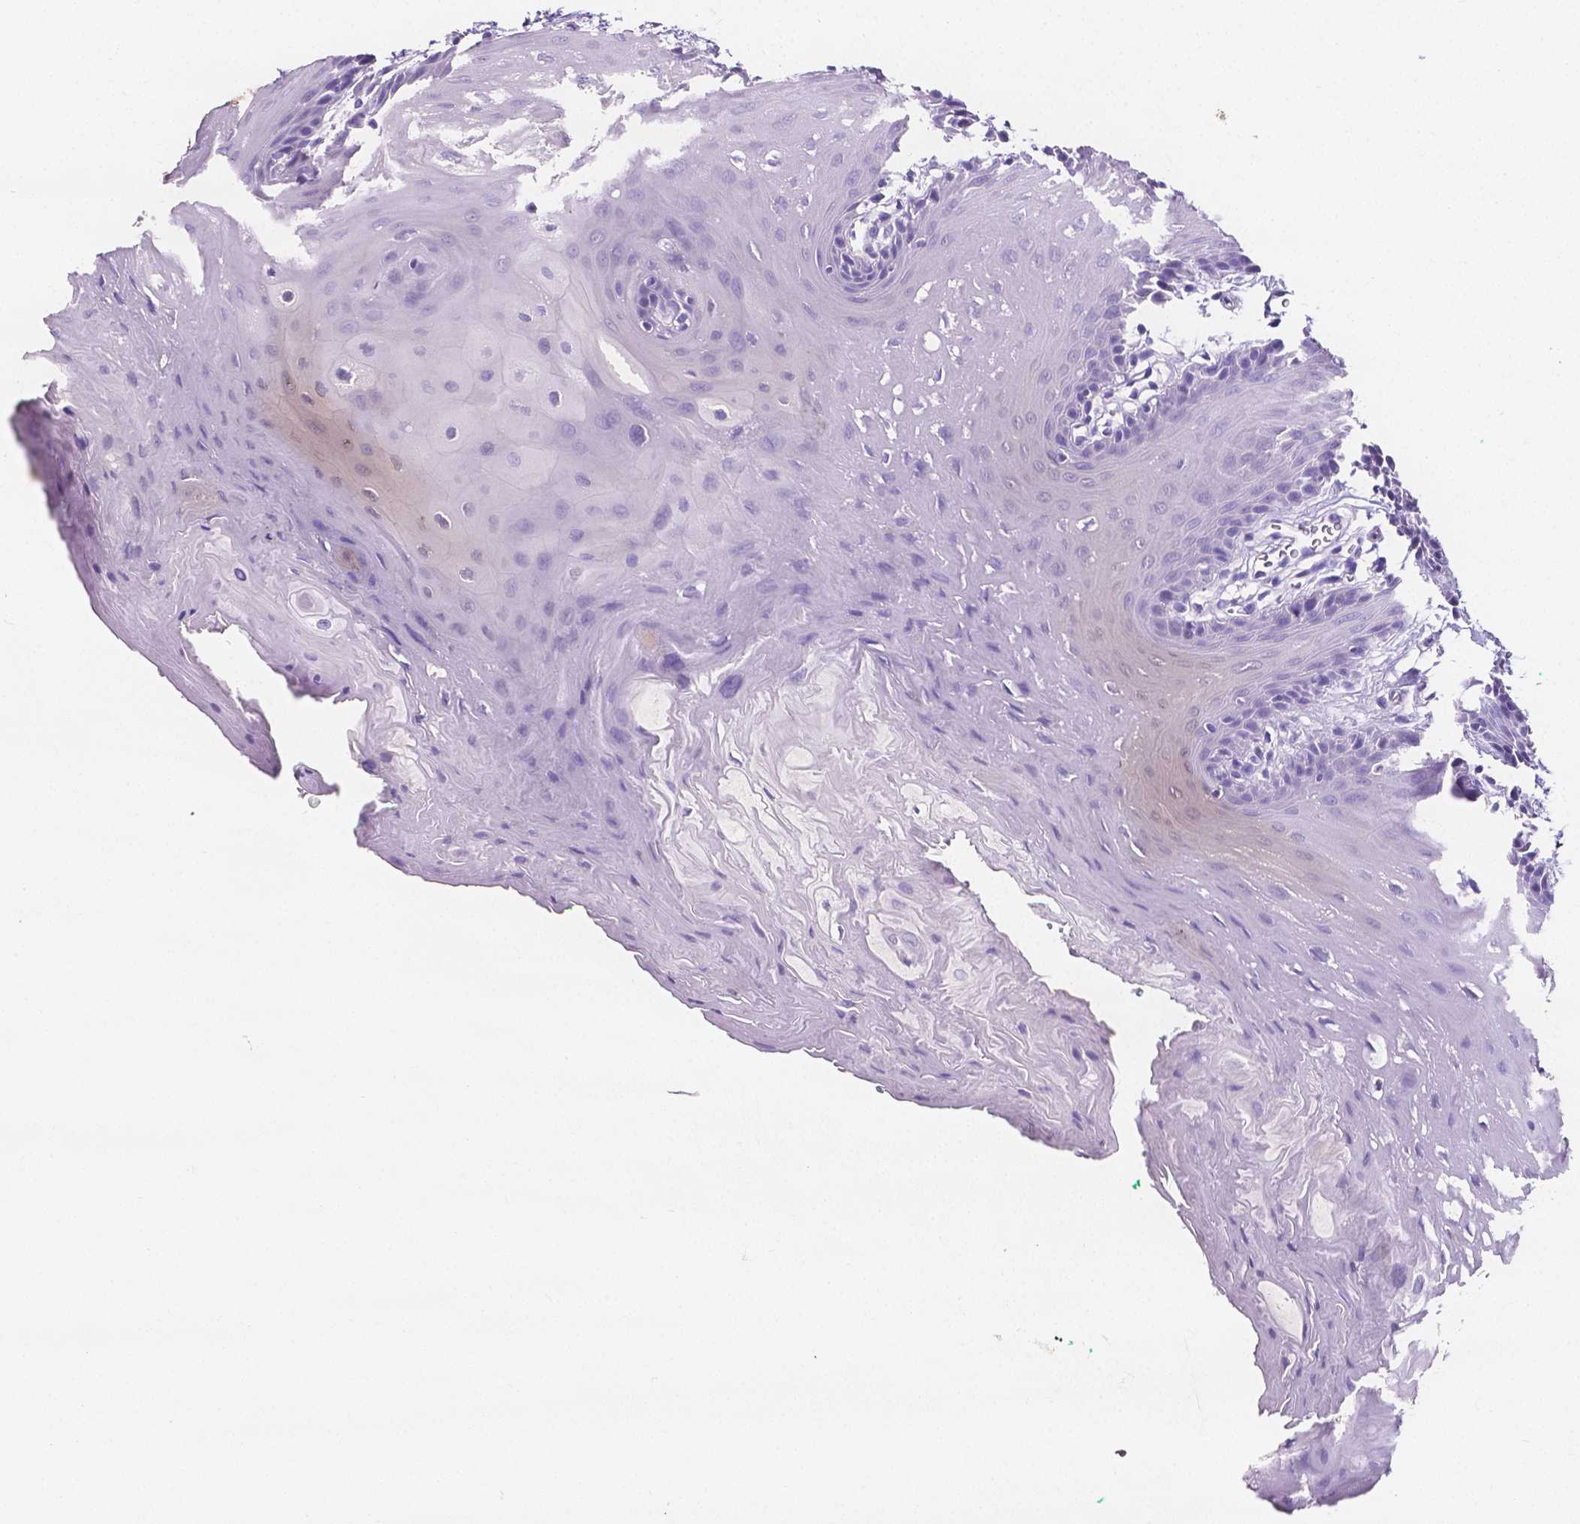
{"staining": {"intensity": "negative", "quantity": "none", "location": "none"}, "tissue": "oral mucosa", "cell_type": "Squamous epithelial cells", "image_type": "normal", "snomed": [{"axis": "morphology", "description": "Normal tissue, NOS"}, {"axis": "morphology", "description": "Squamous cell carcinoma, NOS"}, {"axis": "topography", "description": "Oral tissue"}, {"axis": "topography", "description": "Head-Neck"}], "caption": "Immunohistochemical staining of benign human oral mucosa displays no significant positivity in squamous epithelial cells.", "gene": "SLC22A2", "patient": {"sex": "female", "age": 50}}